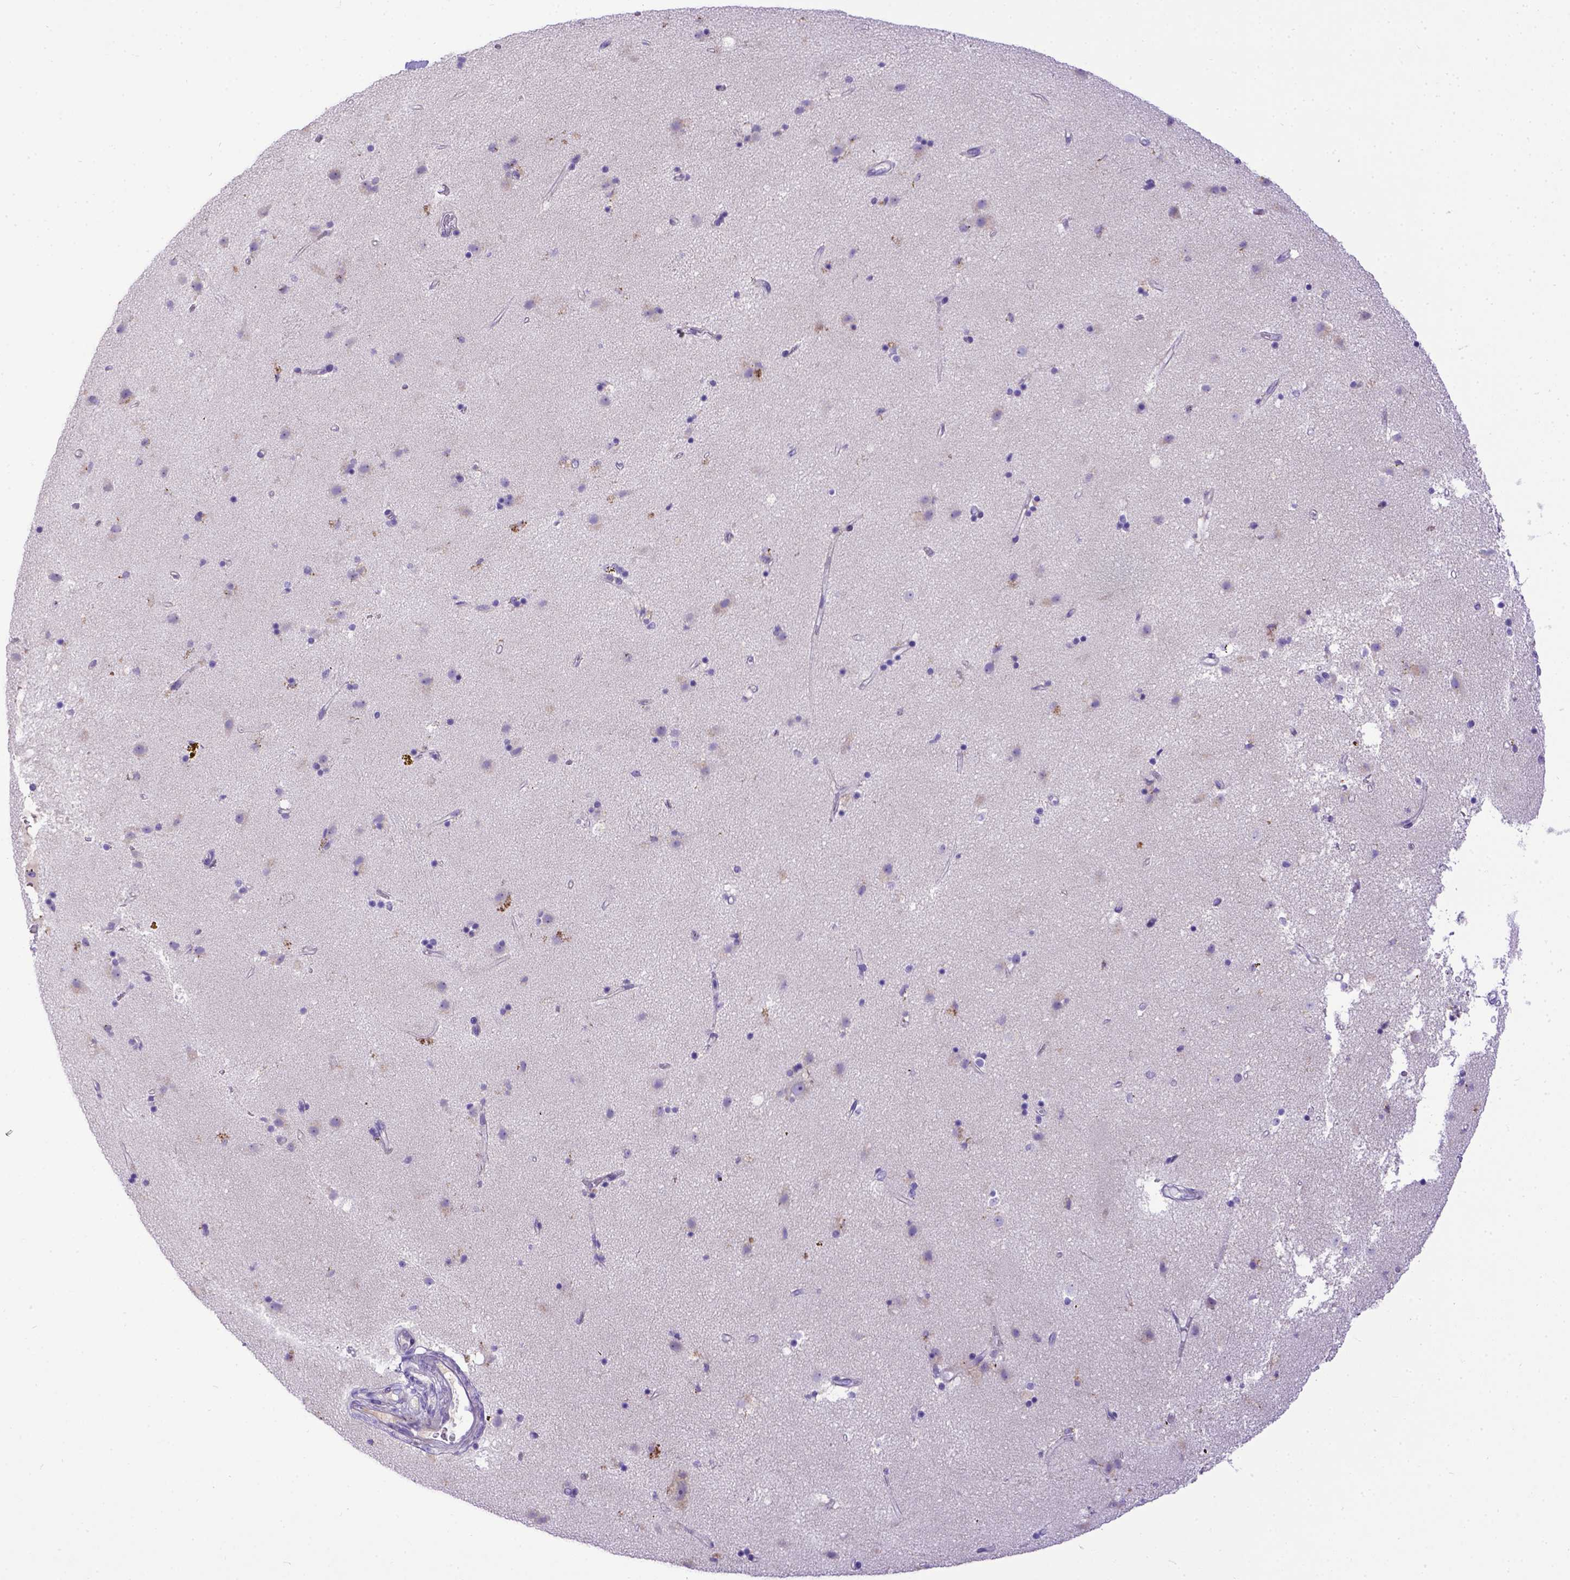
{"staining": {"intensity": "negative", "quantity": "none", "location": "none"}, "tissue": "caudate", "cell_type": "Glial cells", "image_type": "normal", "snomed": [{"axis": "morphology", "description": "Normal tissue, NOS"}, {"axis": "topography", "description": "Lateral ventricle wall"}], "caption": "DAB (3,3'-diaminobenzidine) immunohistochemical staining of benign caudate demonstrates no significant staining in glial cells.", "gene": "CFAP300", "patient": {"sex": "female", "age": 71}}